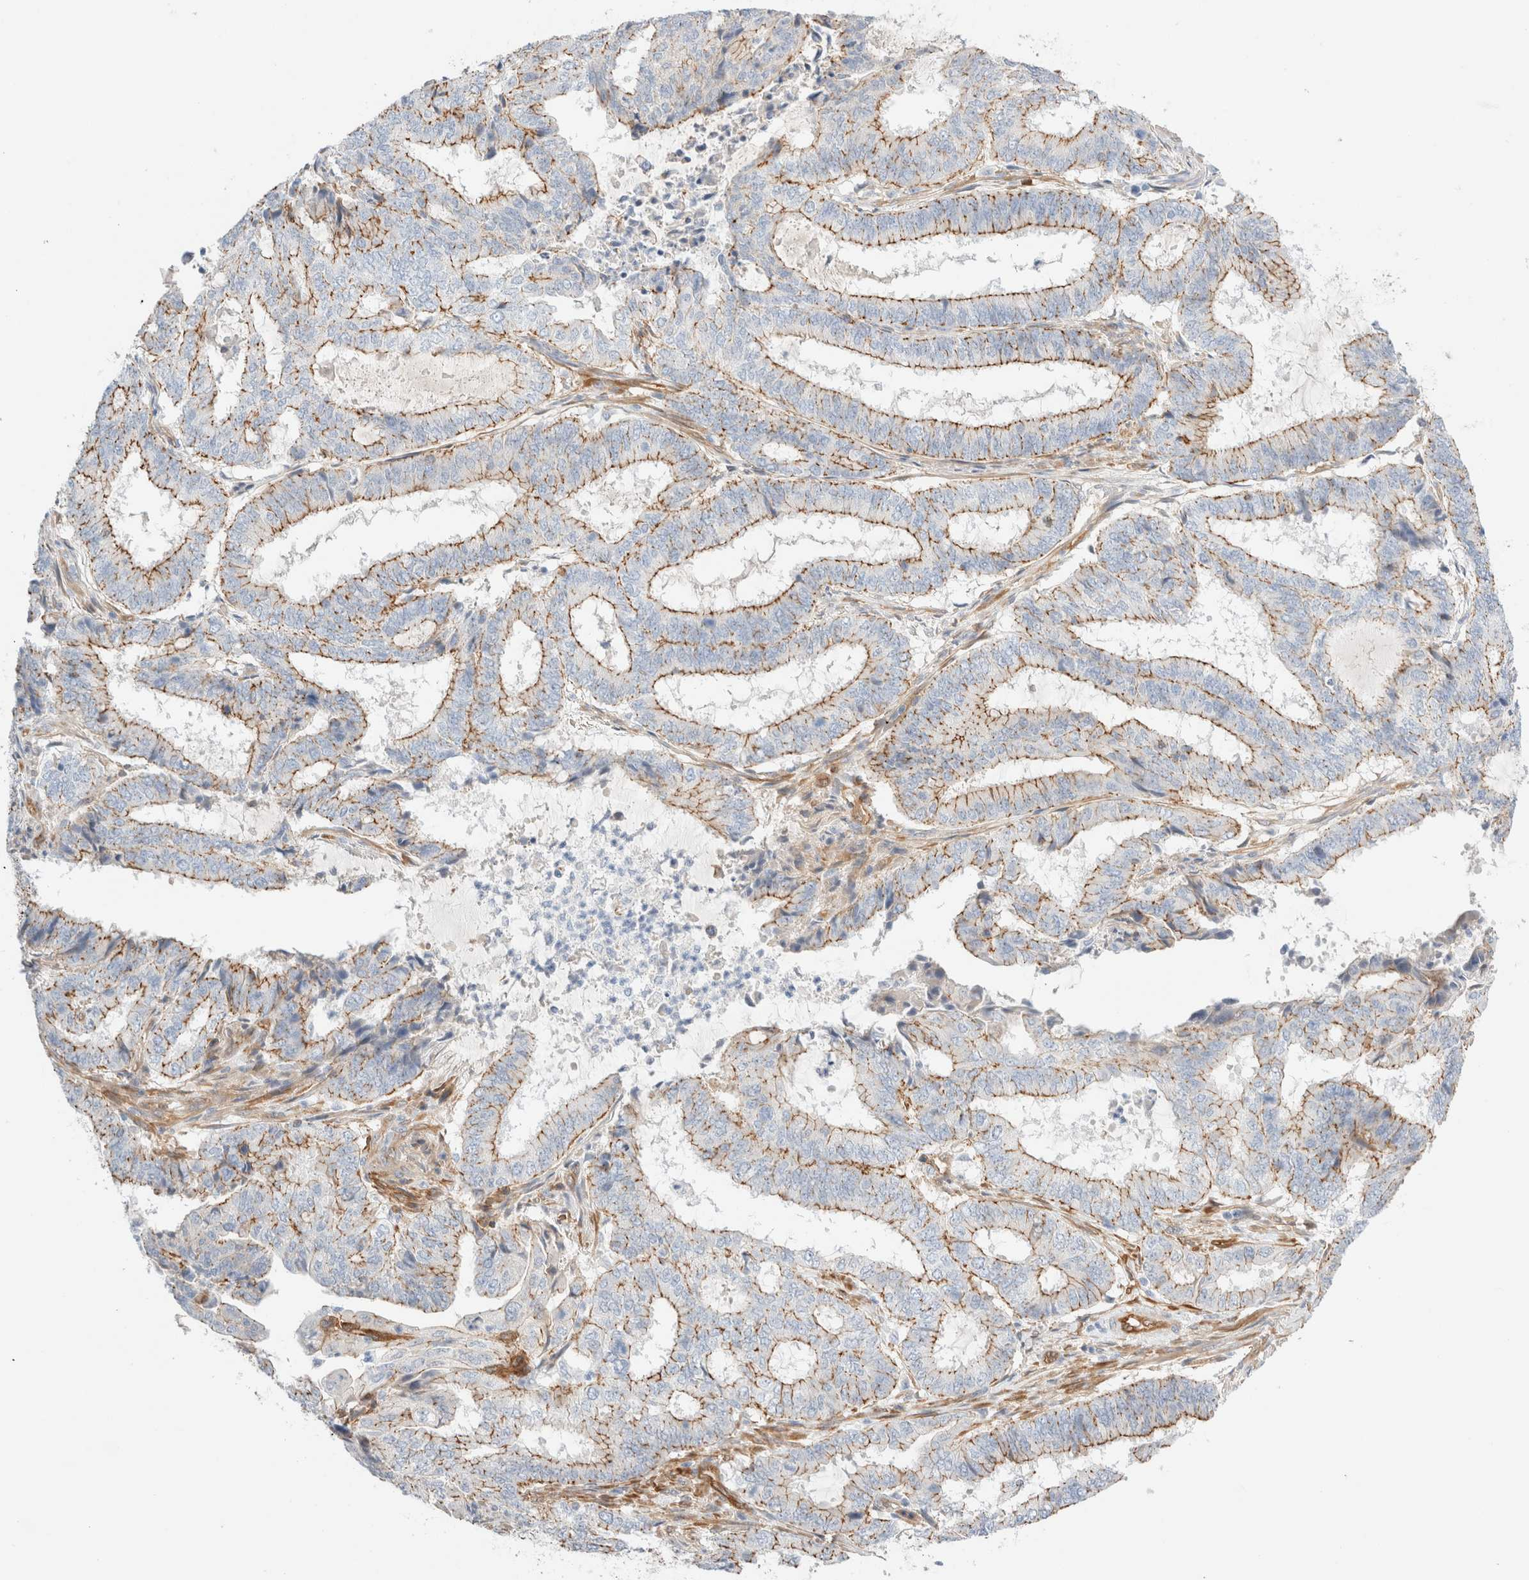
{"staining": {"intensity": "moderate", "quantity": ">75%", "location": "cytoplasmic/membranous"}, "tissue": "endometrial cancer", "cell_type": "Tumor cells", "image_type": "cancer", "snomed": [{"axis": "morphology", "description": "Adenocarcinoma, NOS"}, {"axis": "topography", "description": "Endometrium"}], "caption": "Brown immunohistochemical staining in endometrial cancer exhibits moderate cytoplasmic/membranous positivity in approximately >75% of tumor cells. Nuclei are stained in blue.", "gene": "LMCD1", "patient": {"sex": "female", "age": 51}}